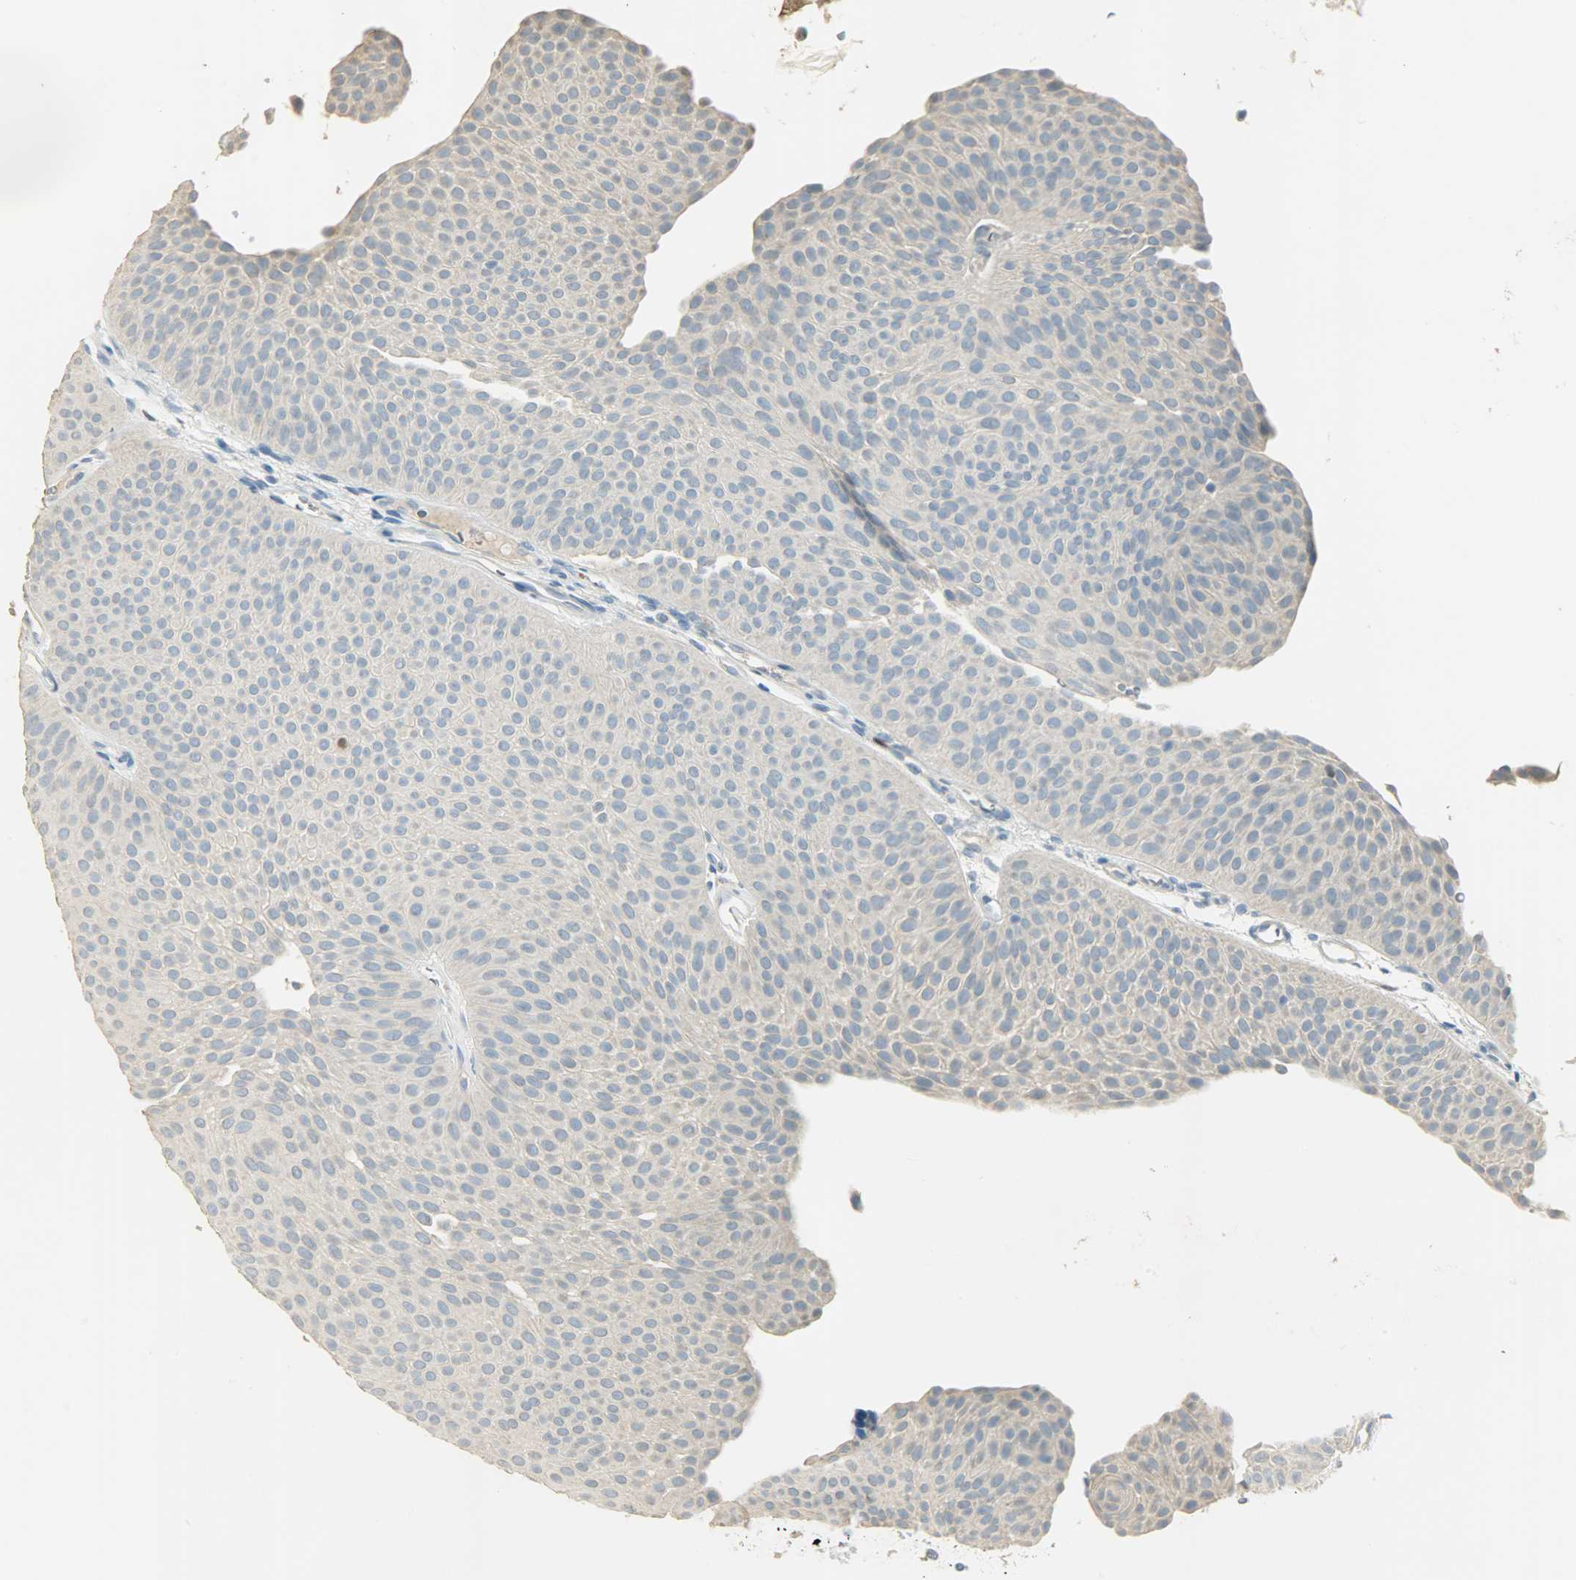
{"staining": {"intensity": "strong", "quantity": "<25%", "location": "cytoplasmic/membranous,nuclear"}, "tissue": "urothelial cancer", "cell_type": "Tumor cells", "image_type": "cancer", "snomed": [{"axis": "morphology", "description": "Urothelial carcinoma, Low grade"}, {"axis": "topography", "description": "Urinary bladder"}], "caption": "Low-grade urothelial carcinoma tissue shows strong cytoplasmic/membranous and nuclear positivity in about <25% of tumor cells The protein of interest is shown in brown color, while the nuclei are stained blue.", "gene": "TPX2", "patient": {"sex": "female", "age": 60}}